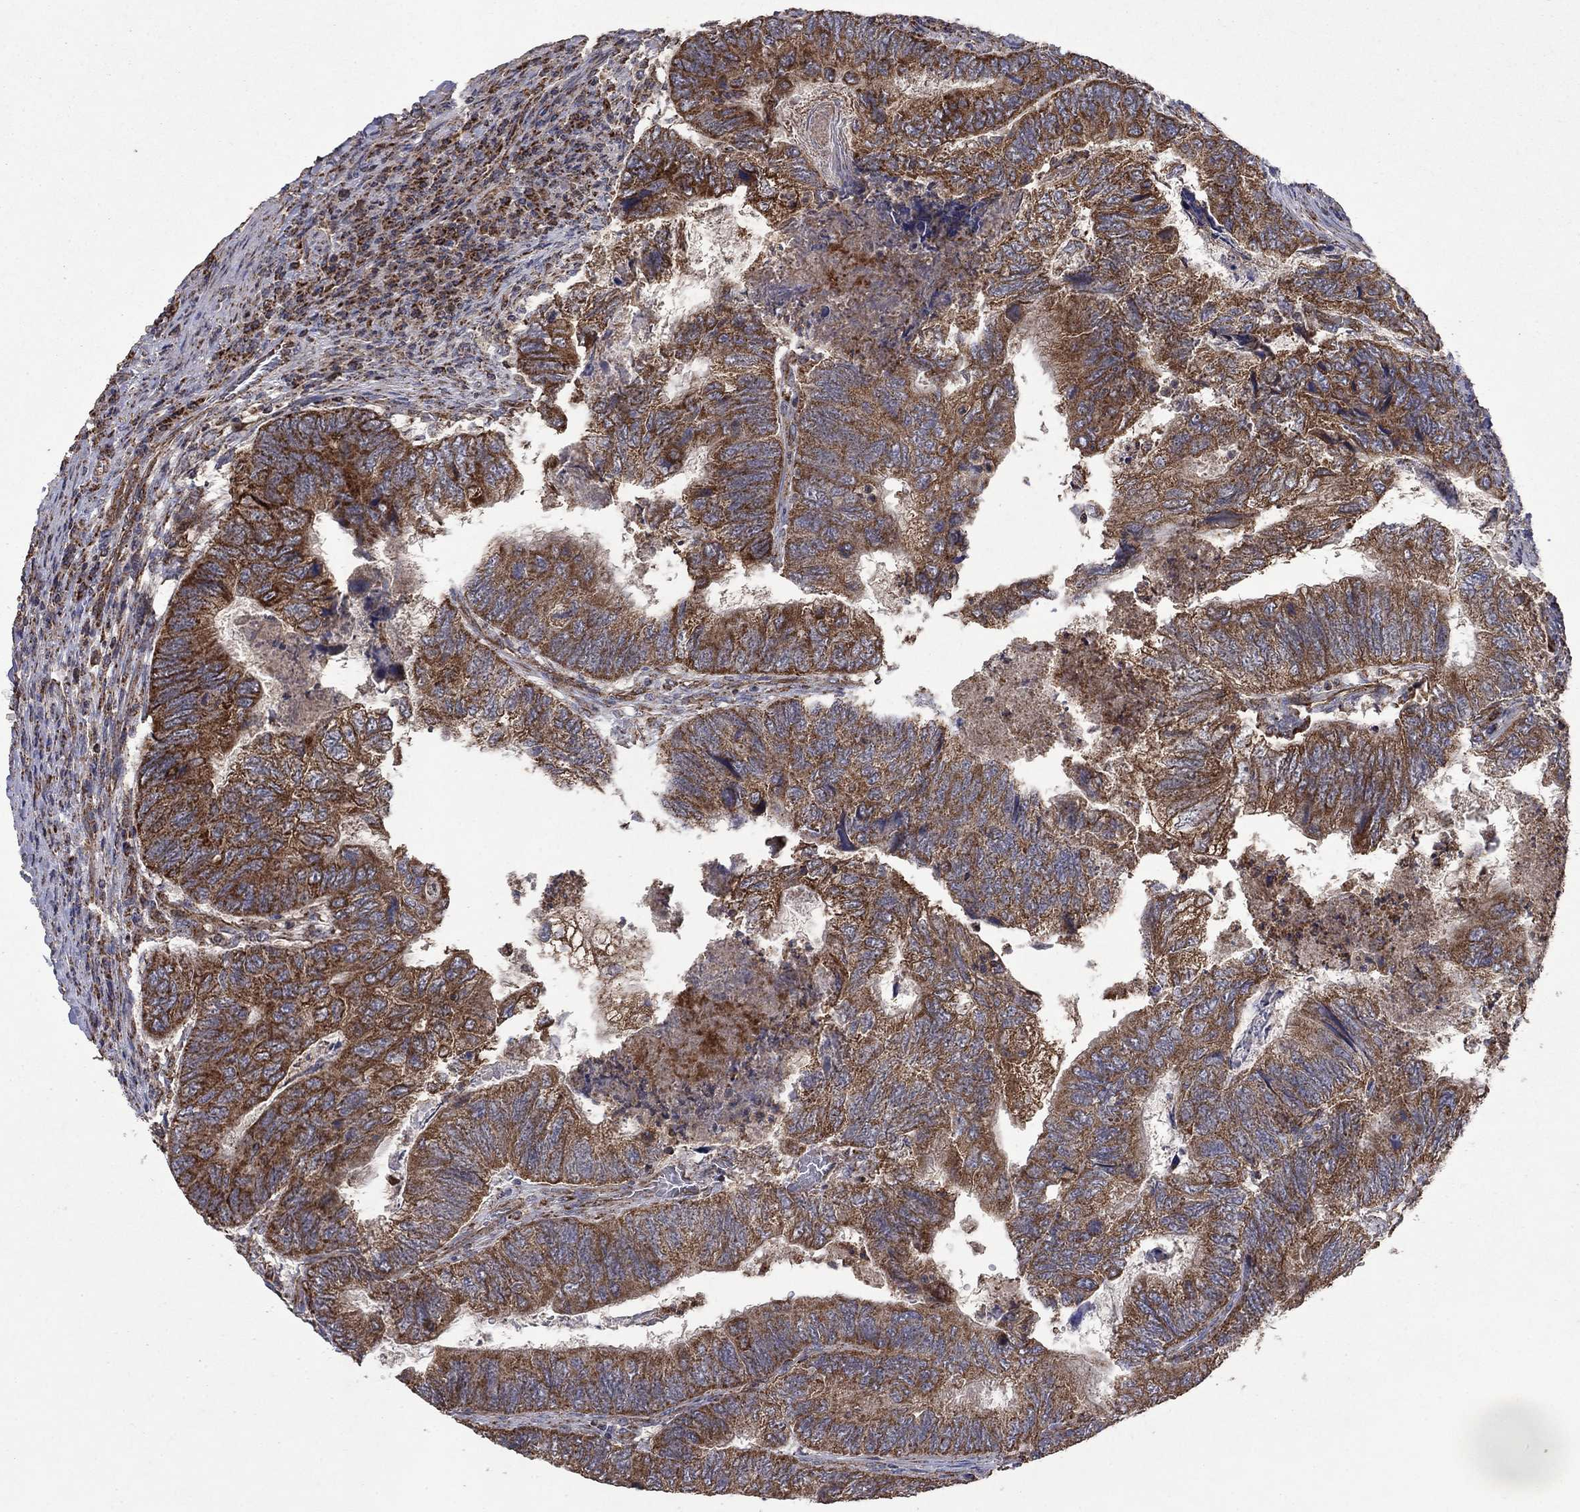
{"staining": {"intensity": "strong", "quantity": "25%-75%", "location": "cytoplasmic/membranous"}, "tissue": "colorectal cancer", "cell_type": "Tumor cells", "image_type": "cancer", "snomed": [{"axis": "morphology", "description": "Adenocarcinoma, NOS"}, {"axis": "topography", "description": "Colon"}], "caption": "A histopathology image of human colorectal cancer (adenocarcinoma) stained for a protein demonstrates strong cytoplasmic/membranous brown staining in tumor cells.", "gene": "DPH1", "patient": {"sex": "female", "age": 67}}